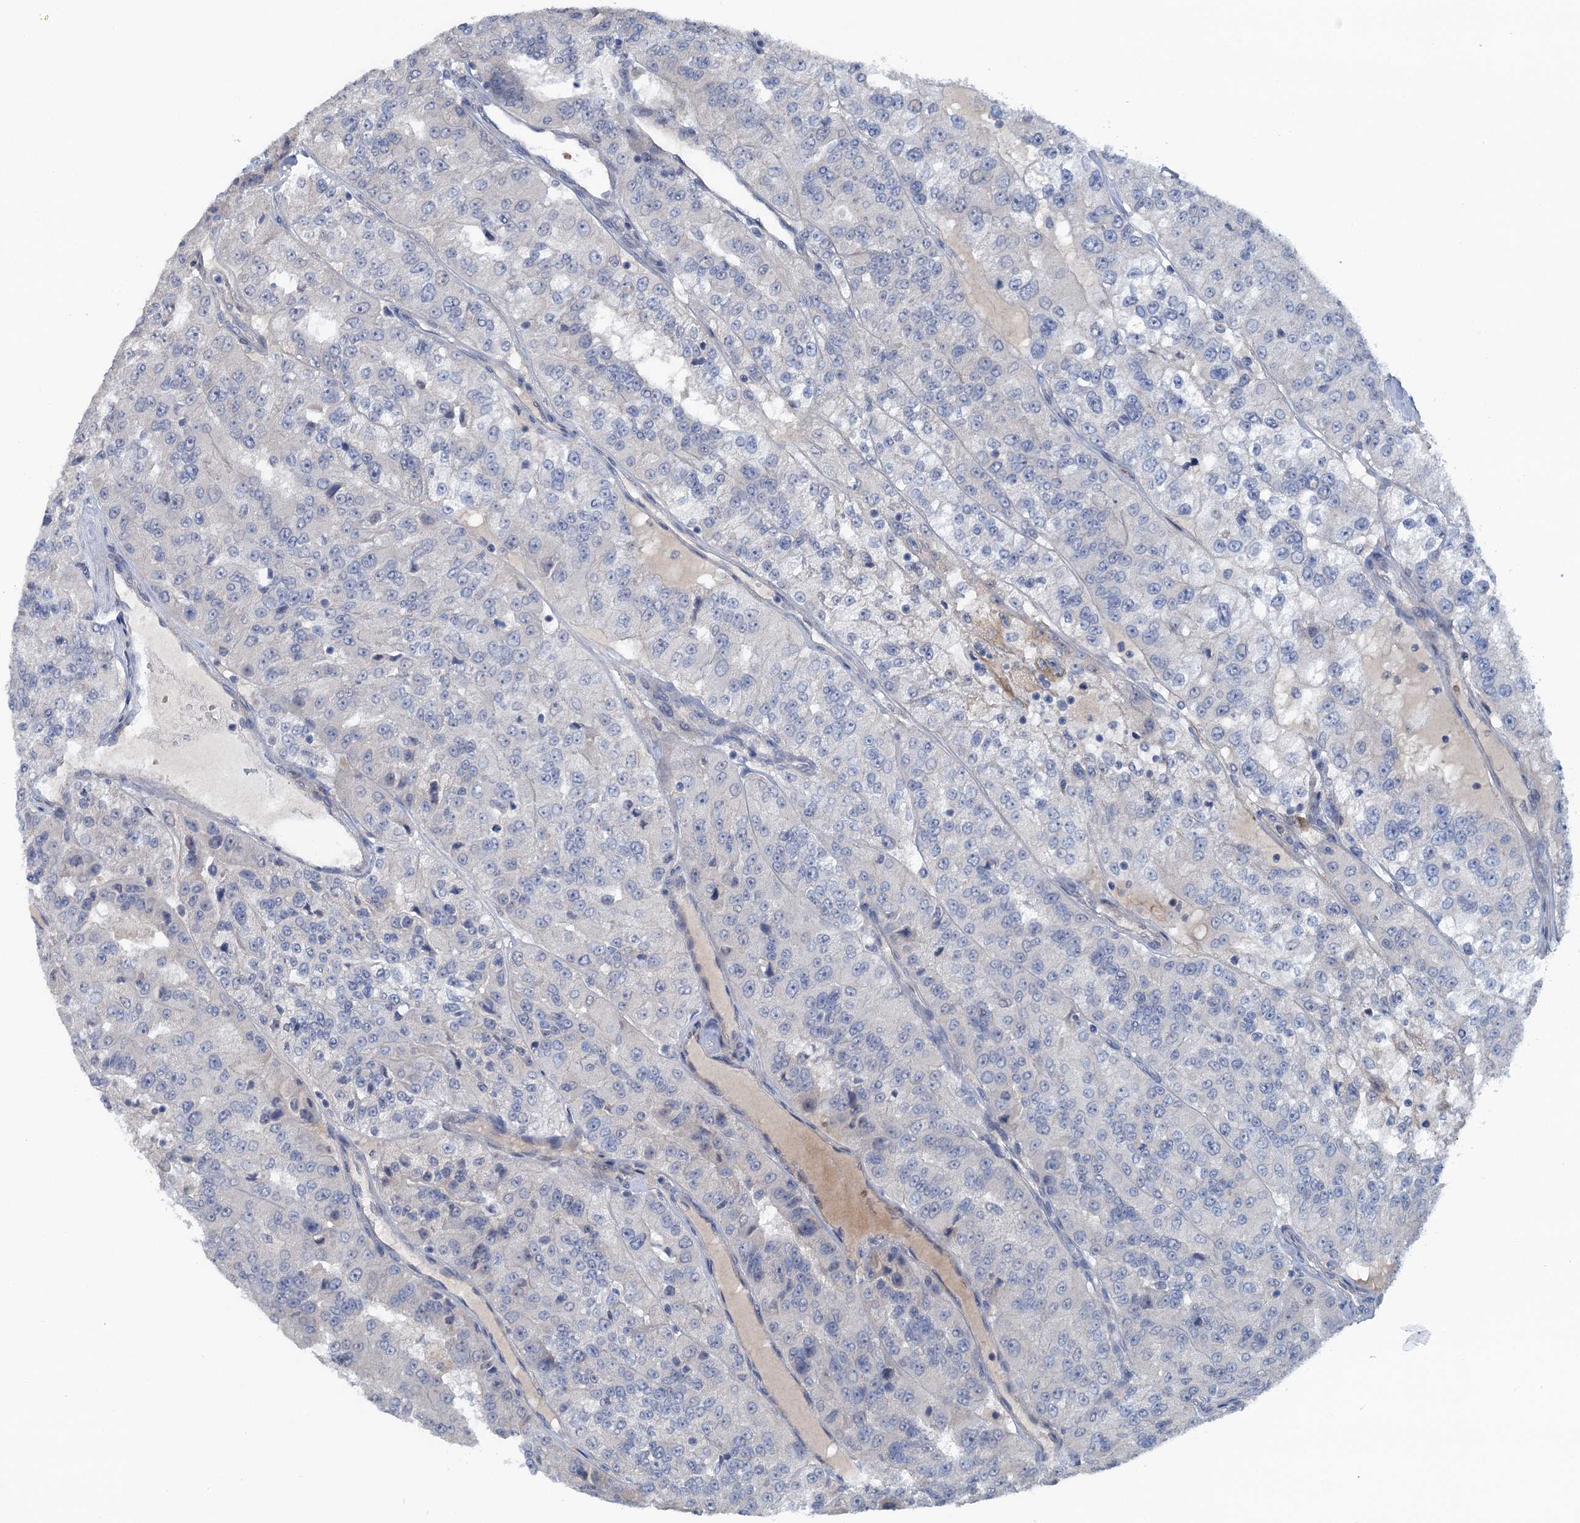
{"staining": {"intensity": "negative", "quantity": "none", "location": "none"}, "tissue": "renal cancer", "cell_type": "Tumor cells", "image_type": "cancer", "snomed": [{"axis": "morphology", "description": "Adenocarcinoma, NOS"}, {"axis": "topography", "description": "Kidney"}], "caption": "High power microscopy histopathology image of an immunohistochemistry micrograph of adenocarcinoma (renal), revealing no significant expression in tumor cells.", "gene": "MYO16", "patient": {"sex": "female", "age": 63}}